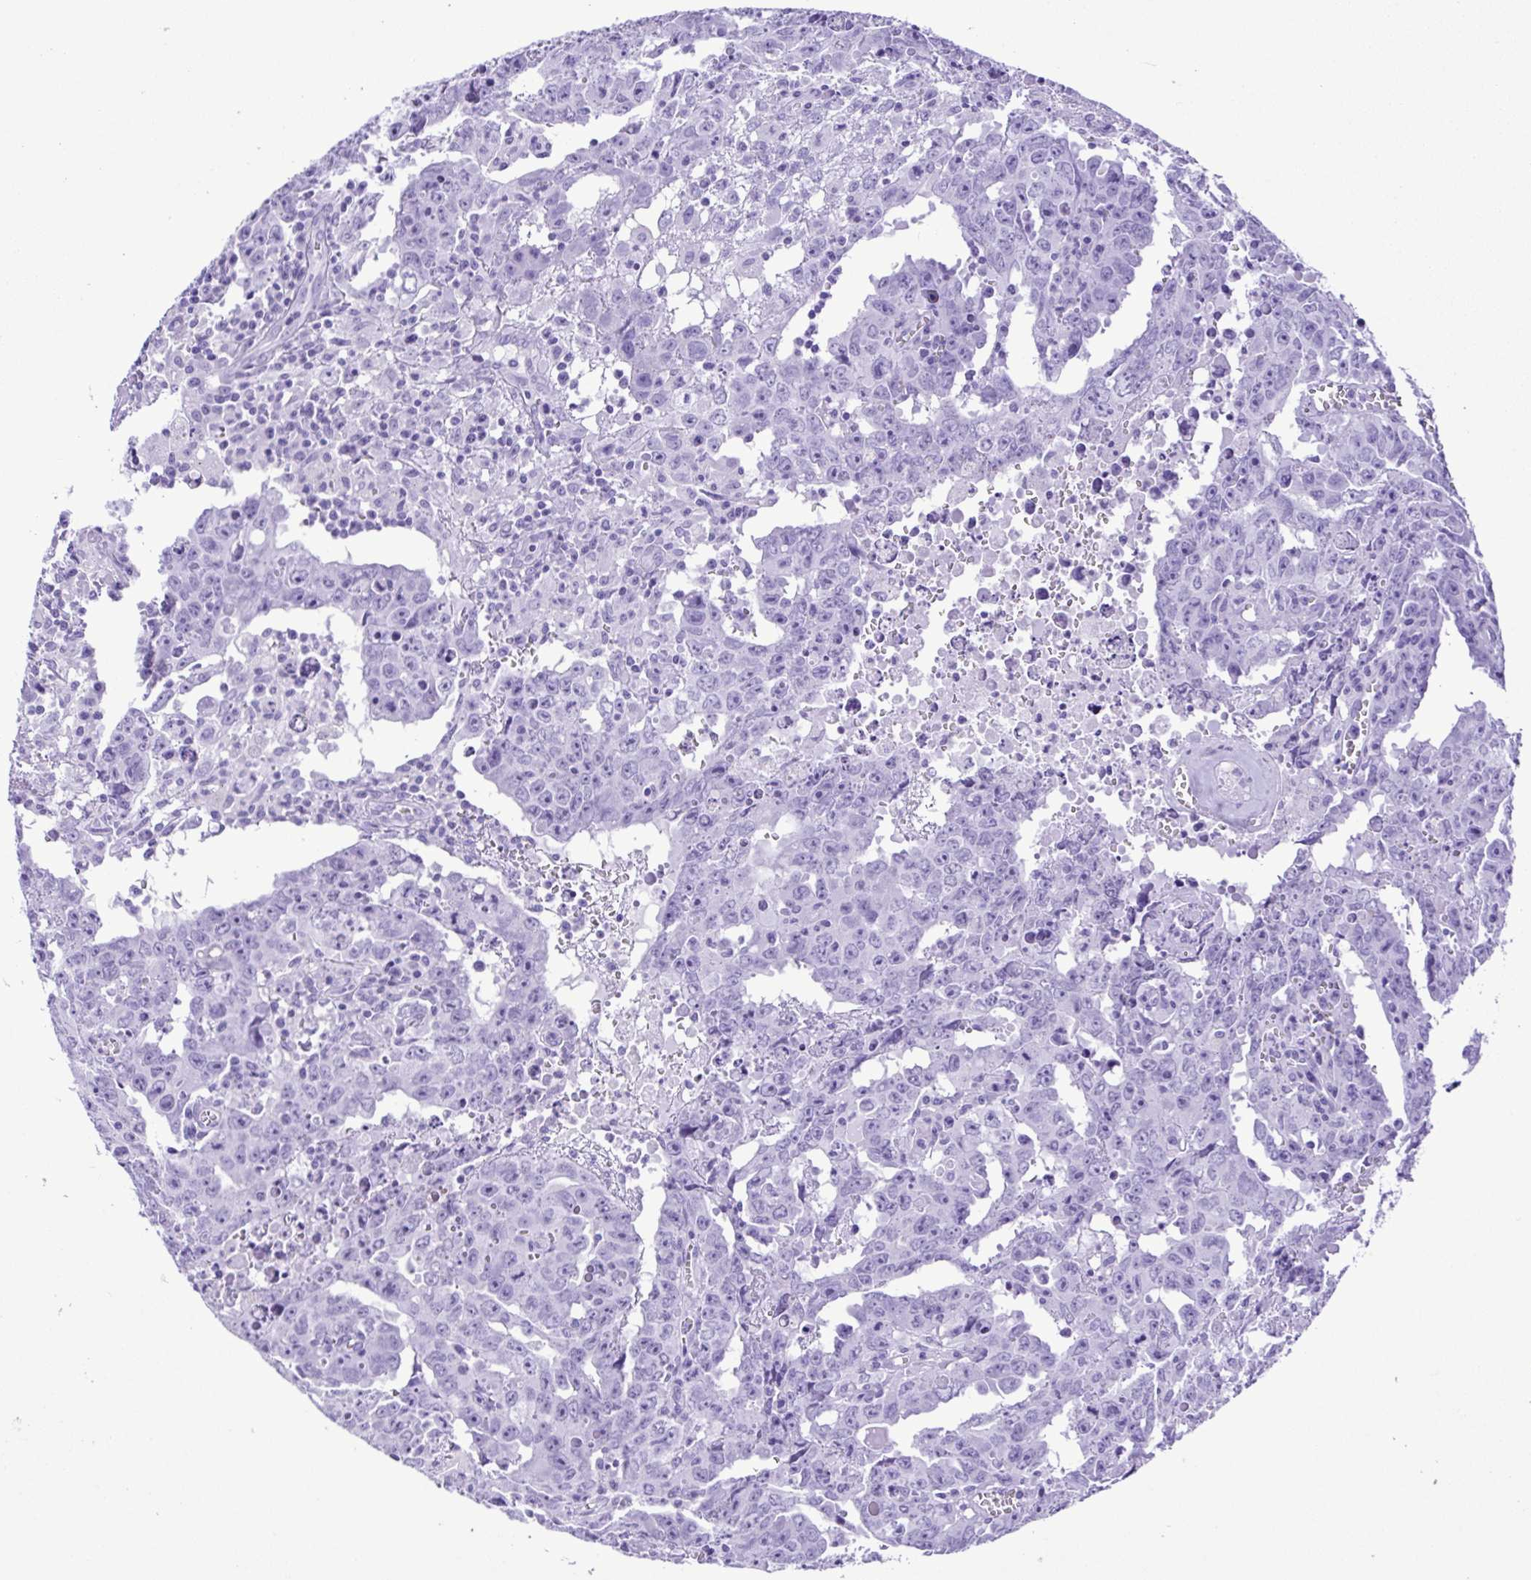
{"staining": {"intensity": "negative", "quantity": "none", "location": "none"}, "tissue": "testis cancer", "cell_type": "Tumor cells", "image_type": "cancer", "snomed": [{"axis": "morphology", "description": "Carcinoma, Embryonal, NOS"}, {"axis": "topography", "description": "Testis"}], "caption": "A photomicrograph of testis cancer stained for a protein reveals no brown staining in tumor cells. (Stains: DAB (3,3'-diaminobenzidine) immunohistochemistry (IHC) with hematoxylin counter stain, Microscopy: brightfield microscopy at high magnification).", "gene": "SYT1", "patient": {"sex": "male", "age": 22}}